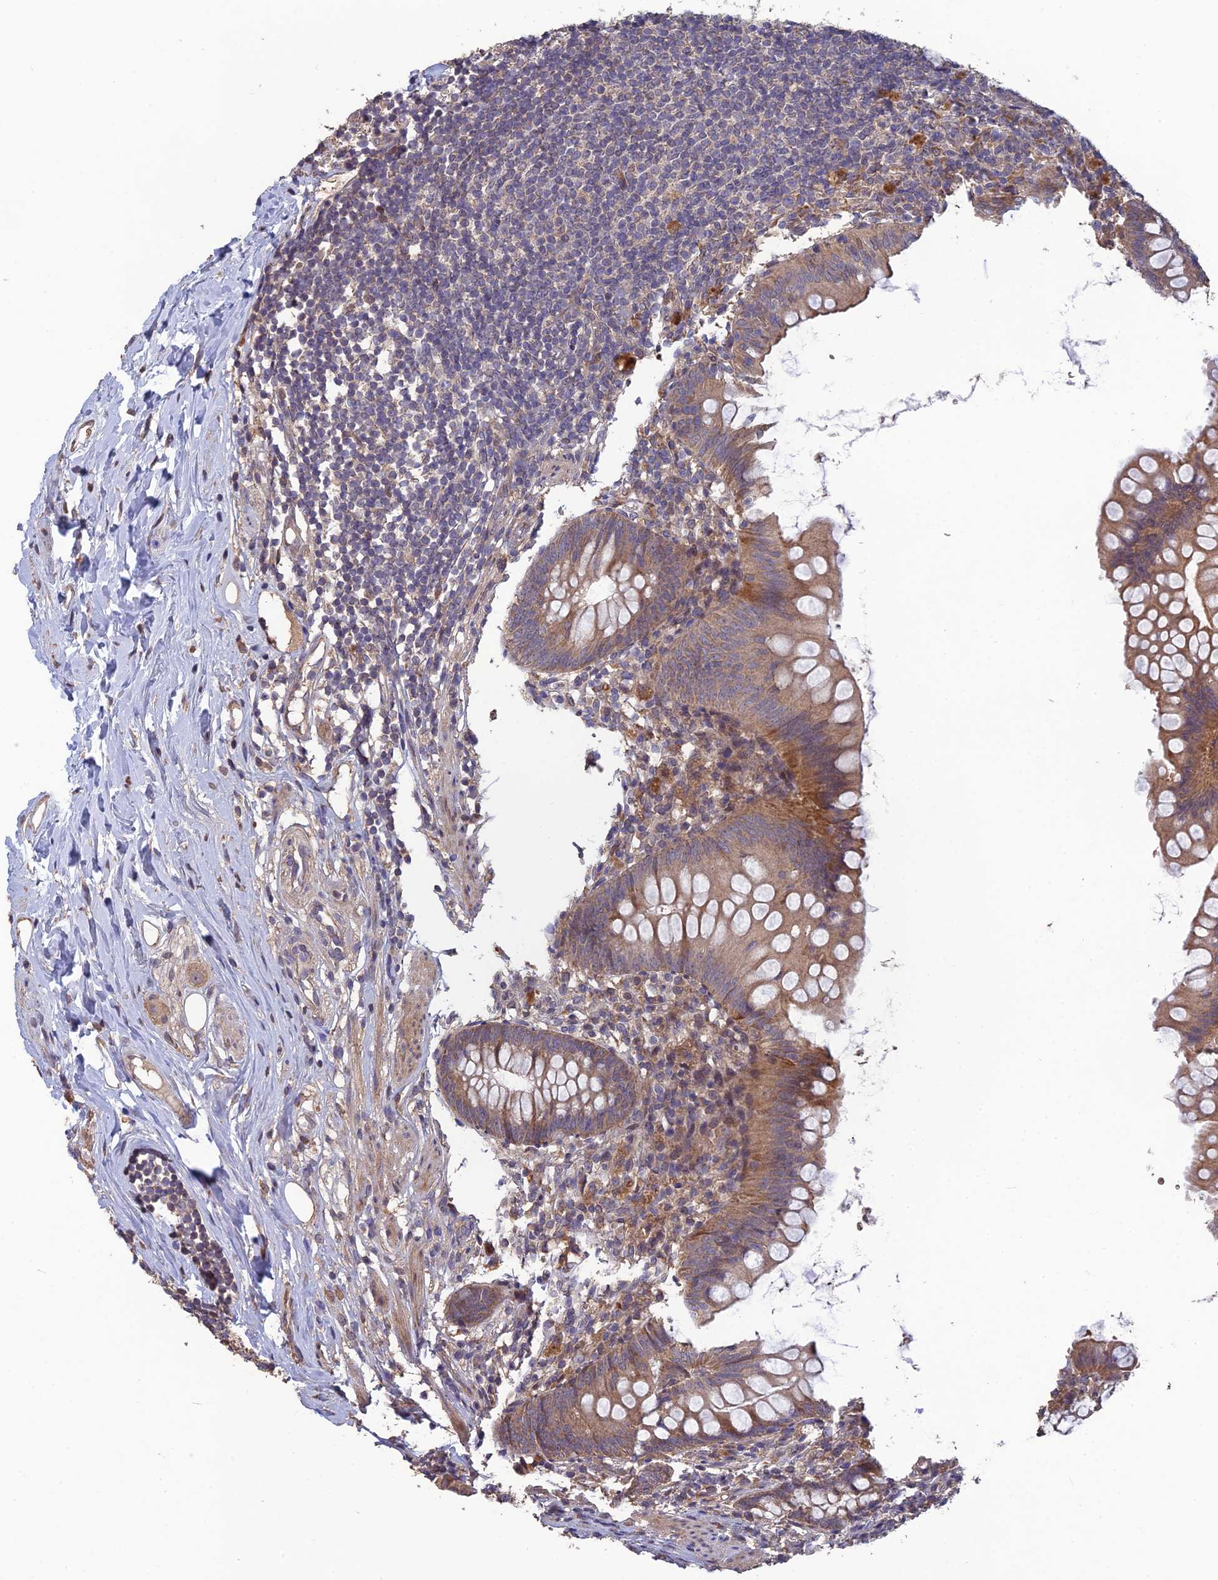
{"staining": {"intensity": "moderate", "quantity": ">75%", "location": "cytoplasmic/membranous"}, "tissue": "appendix", "cell_type": "Glandular cells", "image_type": "normal", "snomed": [{"axis": "morphology", "description": "Normal tissue, NOS"}, {"axis": "topography", "description": "Appendix"}], "caption": "Glandular cells show medium levels of moderate cytoplasmic/membranous staining in about >75% of cells in benign appendix.", "gene": "SHISA5", "patient": {"sex": "female", "age": 62}}